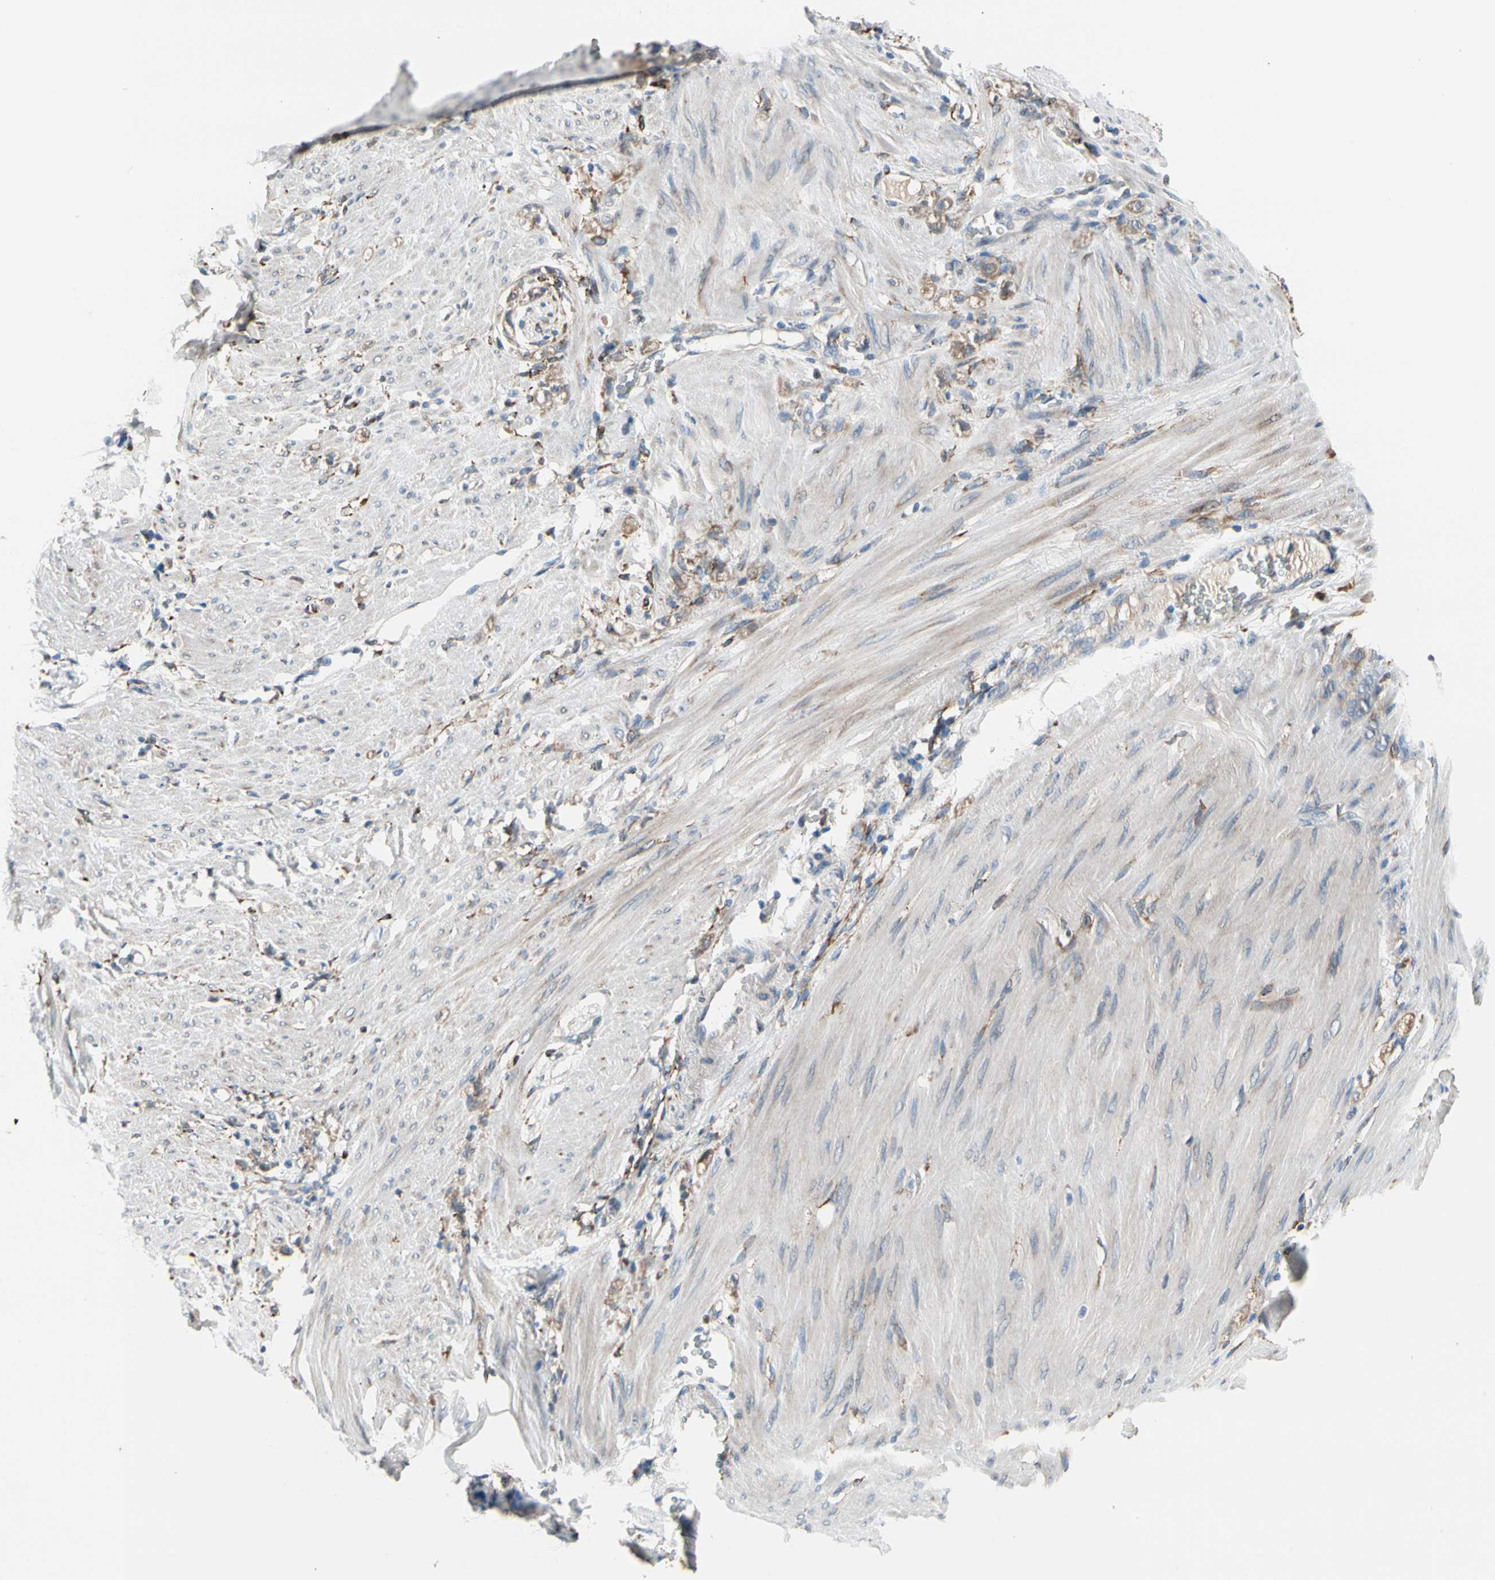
{"staining": {"intensity": "moderate", "quantity": "25%-75%", "location": "cytoplasmic/membranous"}, "tissue": "stomach cancer", "cell_type": "Tumor cells", "image_type": "cancer", "snomed": [{"axis": "morphology", "description": "Adenocarcinoma, NOS"}, {"axis": "topography", "description": "Stomach"}], "caption": "Human stomach adenocarcinoma stained with a brown dye exhibits moderate cytoplasmic/membranous positive positivity in approximately 25%-75% of tumor cells.", "gene": "LRPAP1", "patient": {"sex": "male", "age": 82}}